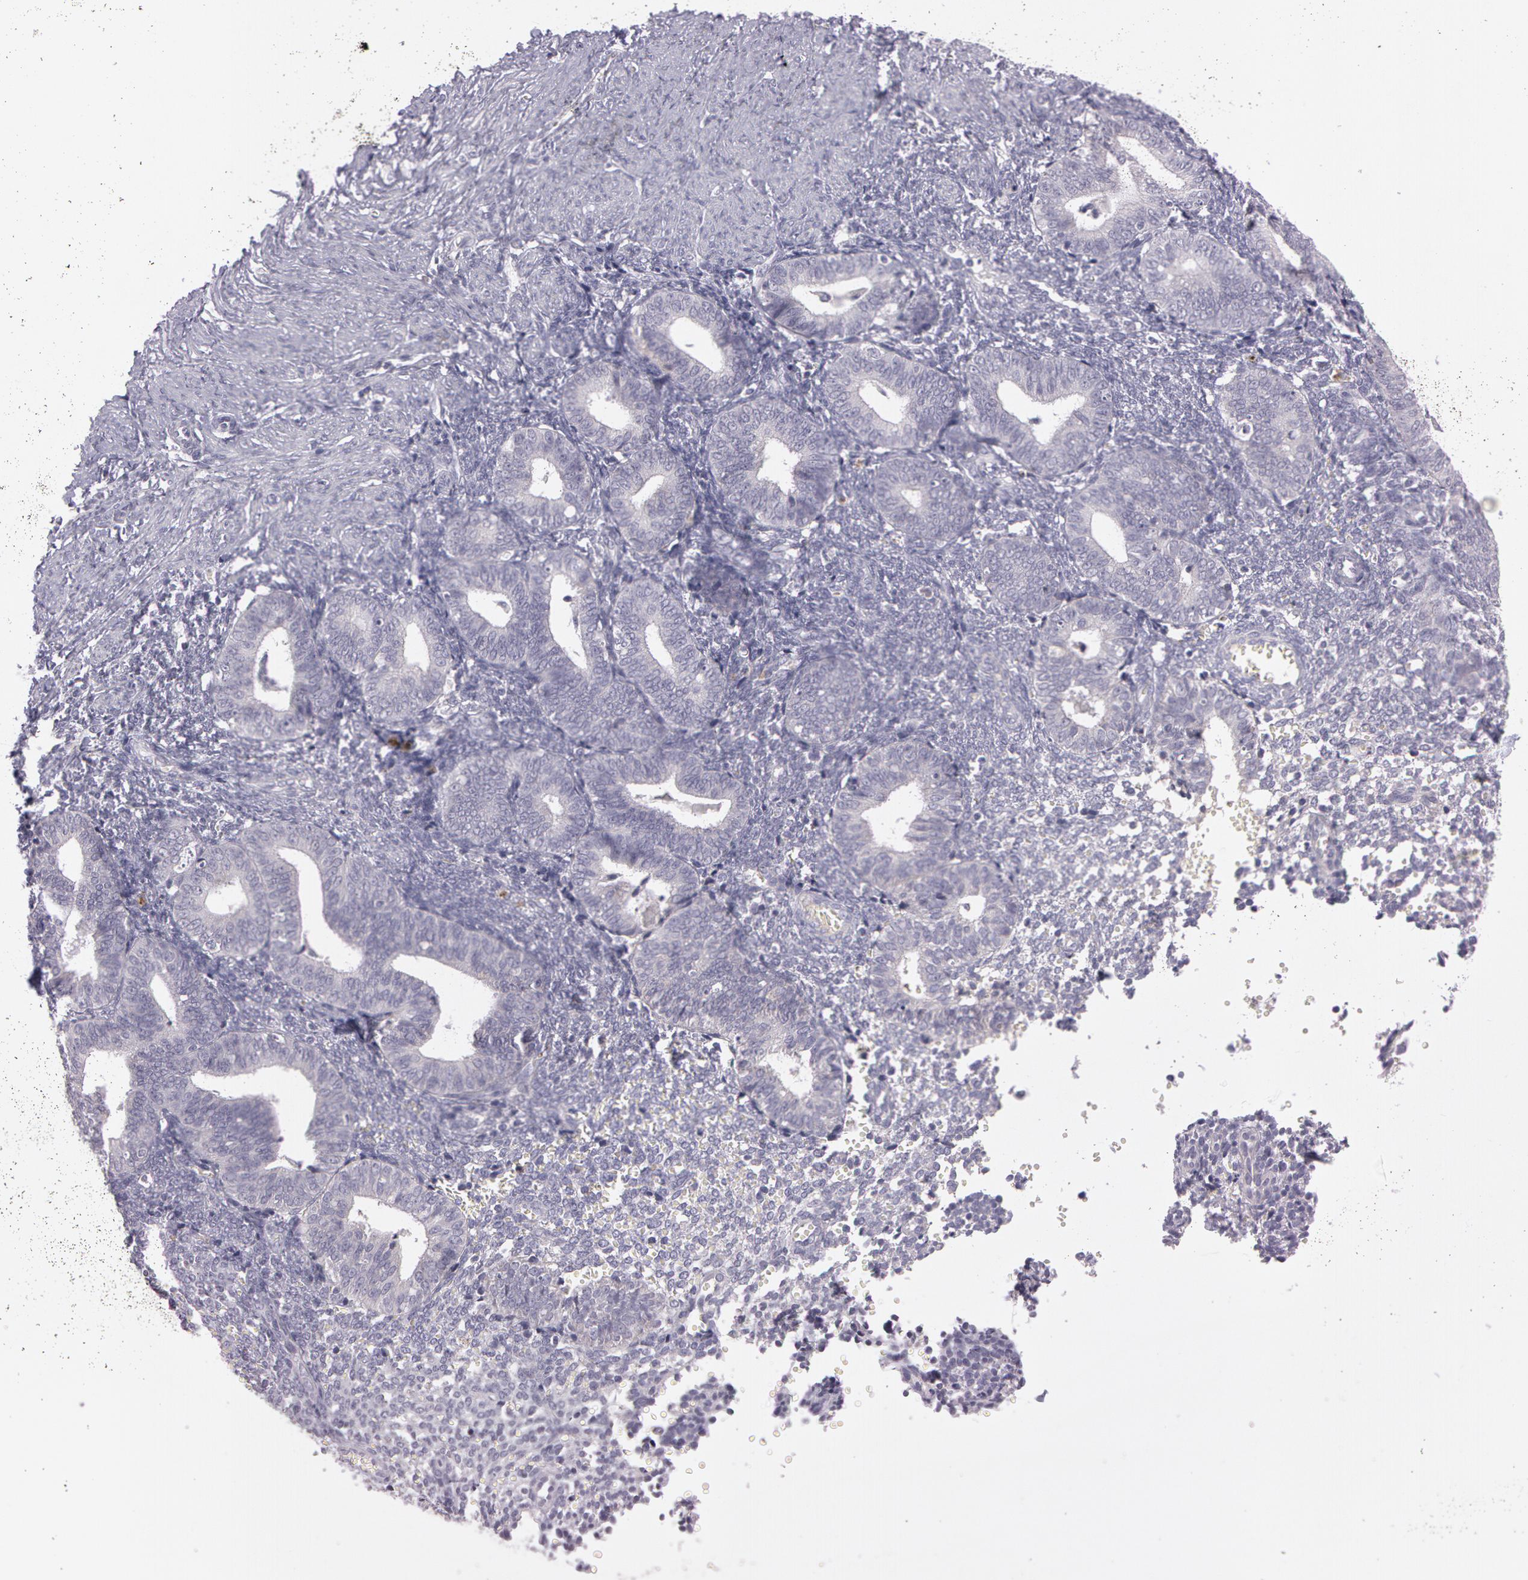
{"staining": {"intensity": "negative", "quantity": "none", "location": "none"}, "tissue": "endometrium", "cell_type": "Cells in endometrial stroma", "image_type": "normal", "snomed": [{"axis": "morphology", "description": "Normal tissue, NOS"}, {"axis": "topography", "description": "Endometrium"}], "caption": "An image of endometrium stained for a protein exhibits no brown staining in cells in endometrial stroma.", "gene": "MXRA5", "patient": {"sex": "female", "age": 61}}